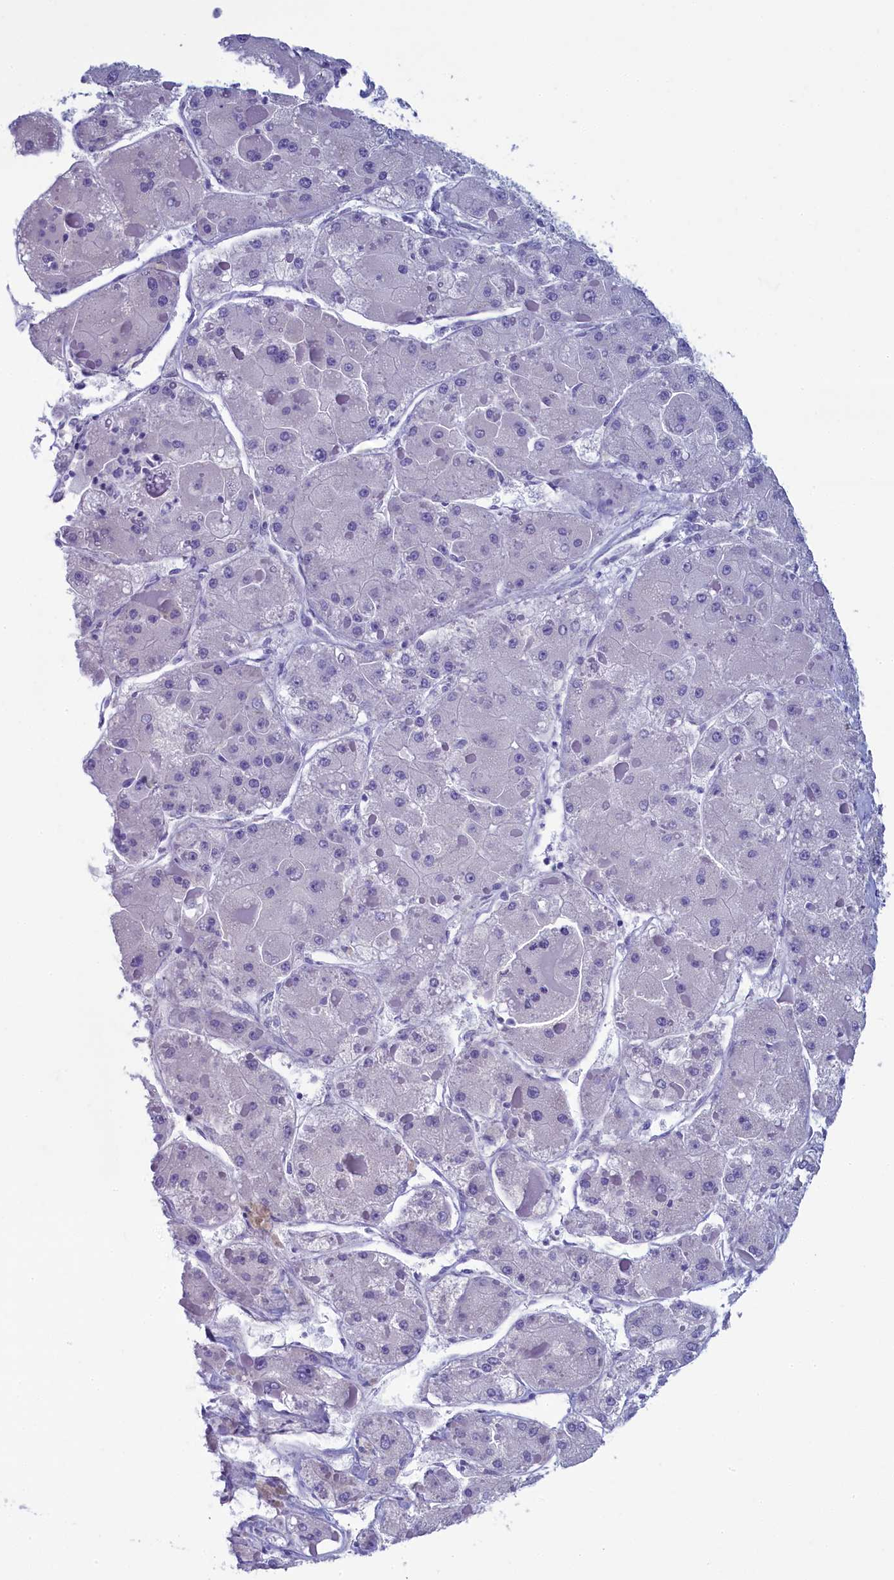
{"staining": {"intensity": "negative", "quantity": "none", "location": "none"}, "tissue": "liver cancer", "cell_type": "Tumor cells", "image_type": "cancer", "snomed": [{"axis": "morphology", "description": "Carcinoma, Hepatocellular, NOS"}, {"axis": "topography", "description": "Liver"}], "caption": "Immunohistochemical staining of human hepatocellular carcinoma (liver) exhibits no significant positivity in tumor cells.", "gene": "SKA3", "patient": {"sex": "female", "age": 73}}